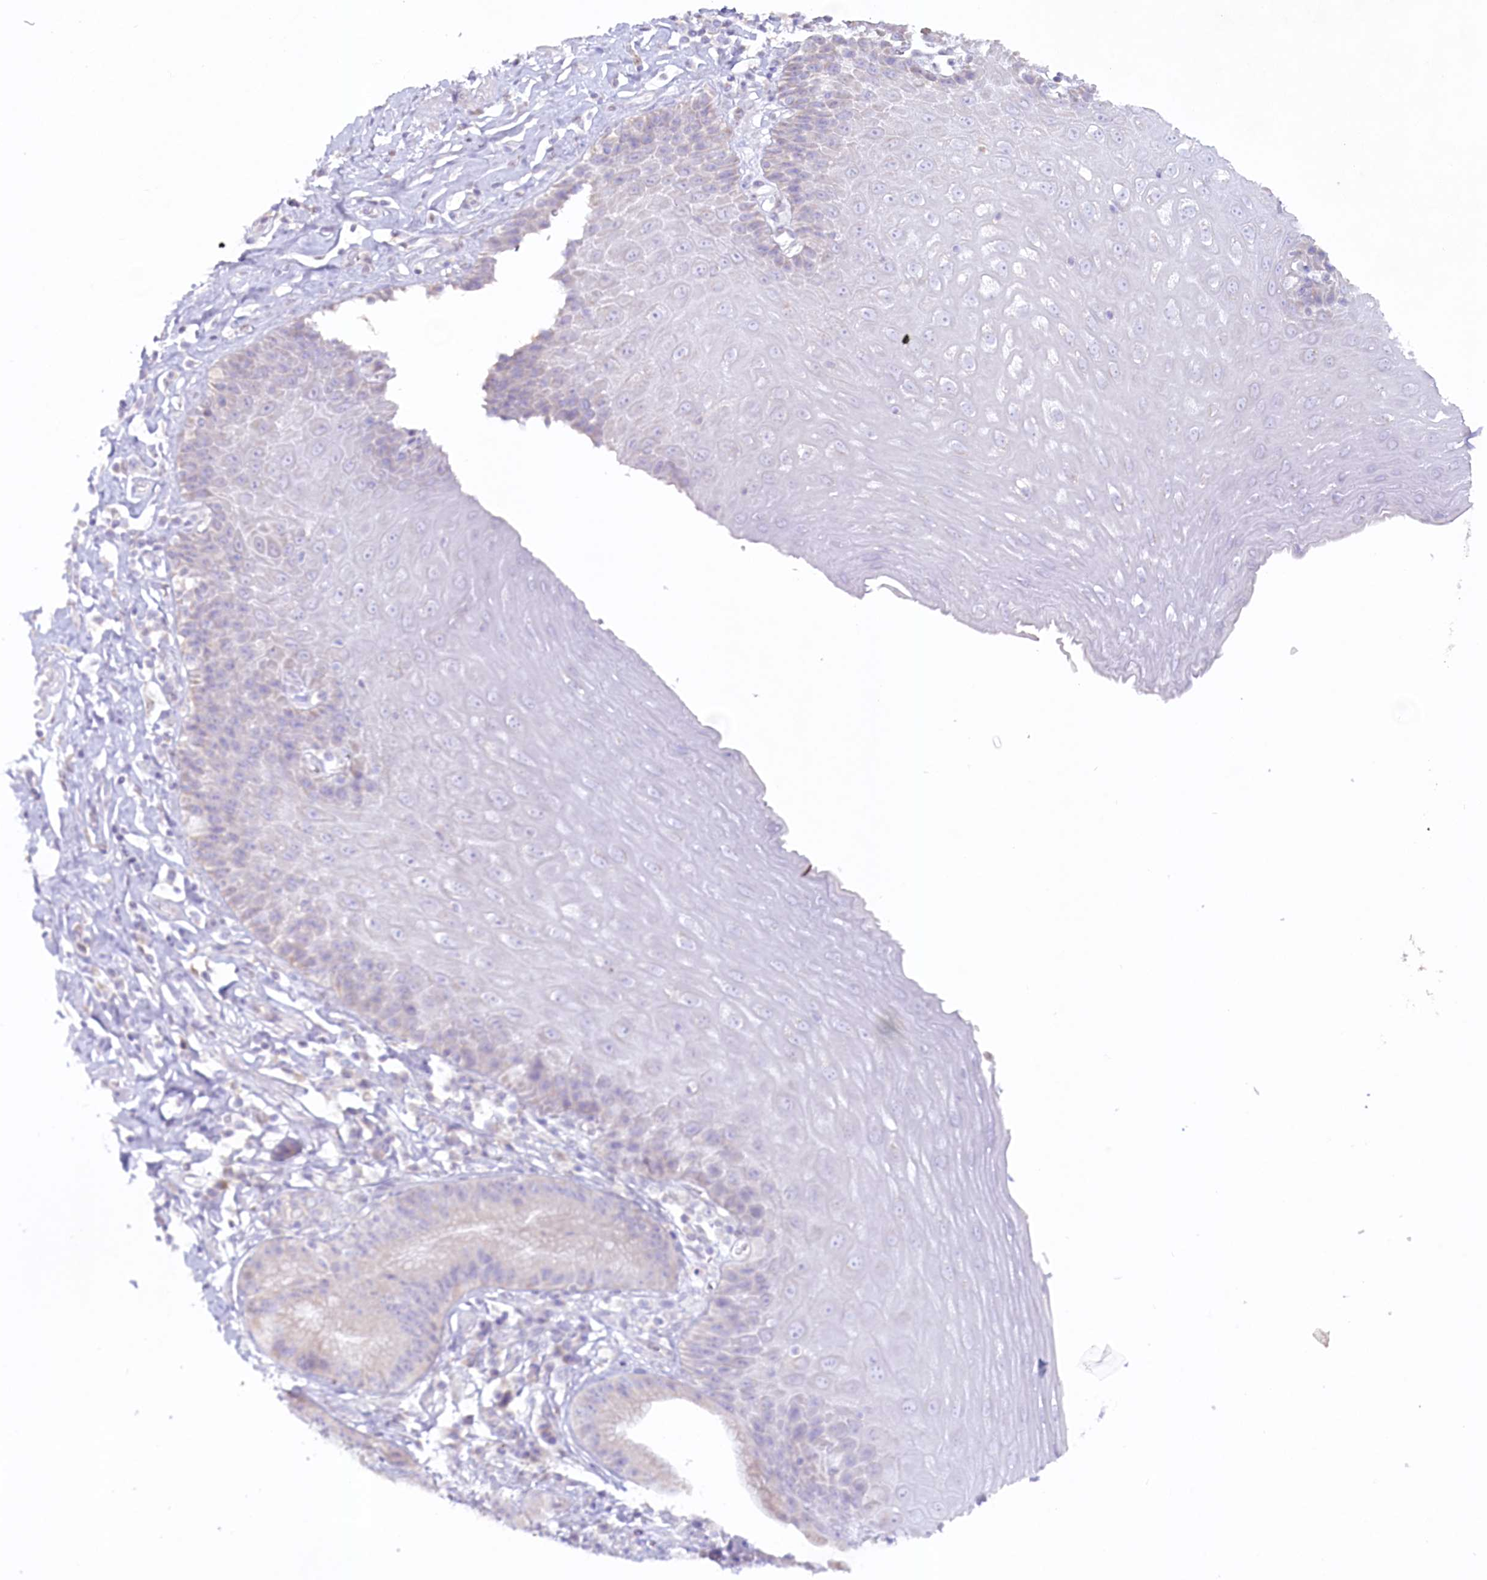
{"staining": {"intensity": "negative", "quantity": "none", "location": "none"}, "tissue": "esophagus", "cell_type": "Squamous epithelial cells", "image_type": "normal", "snomed": [{"axis": "morphology", "description": "Normal tissue, NOS"}, {"axis": "topography", "description": "Esophagus"}], "caption": "There is no significant expression in squamous epithelial cells of esophagus. (Brightfield microscopy of DAB (3,3'-diaminobenzidine) IHC at high magnification).", "gene": "PSAPL1", "patient": {"sex": "female", "age": 61}}